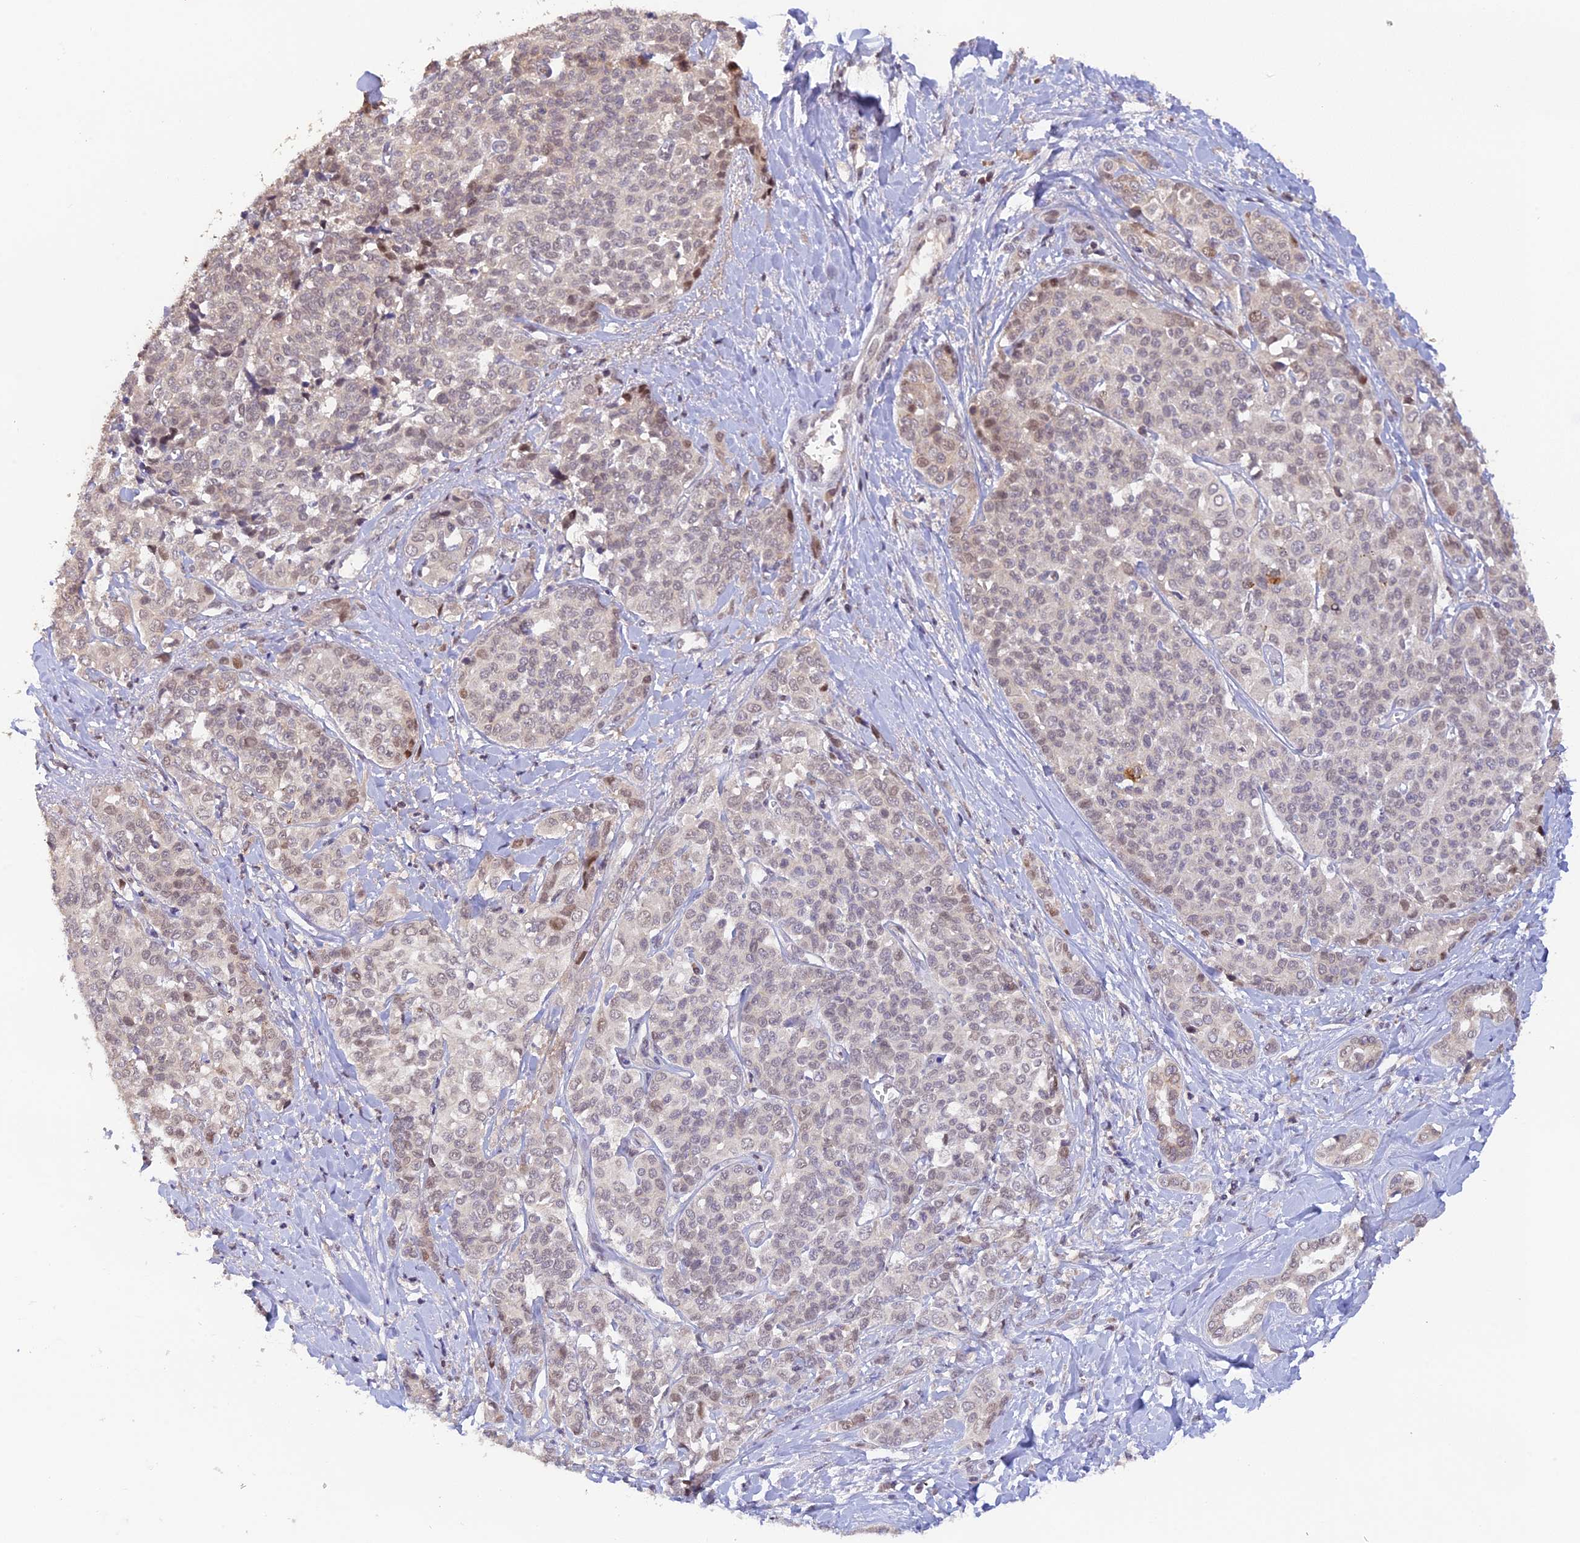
{"staining": {"intensity": "weak", "quantity": "<25%", "location": "nuclear"}, "tissue": "liver cancer", "cell_type": "Tumor cells", "image_type": "cancer", "snomed": [{"axis": "morphology", "description": "Cholangiocarcinoma"}, {"axis": "topography", "description": "Liver"}], "caption": "Immunohistochemistry (IHC) micrograph of neoplastic tissue: human cholangiocarcinoma (liver) stained with DAB (3,3'-diaminobenzidine) demonstrates no significant protein expression in tumor cells.", "gene": "ZNF436", "patient": {"sex": "female", "age": 77}}